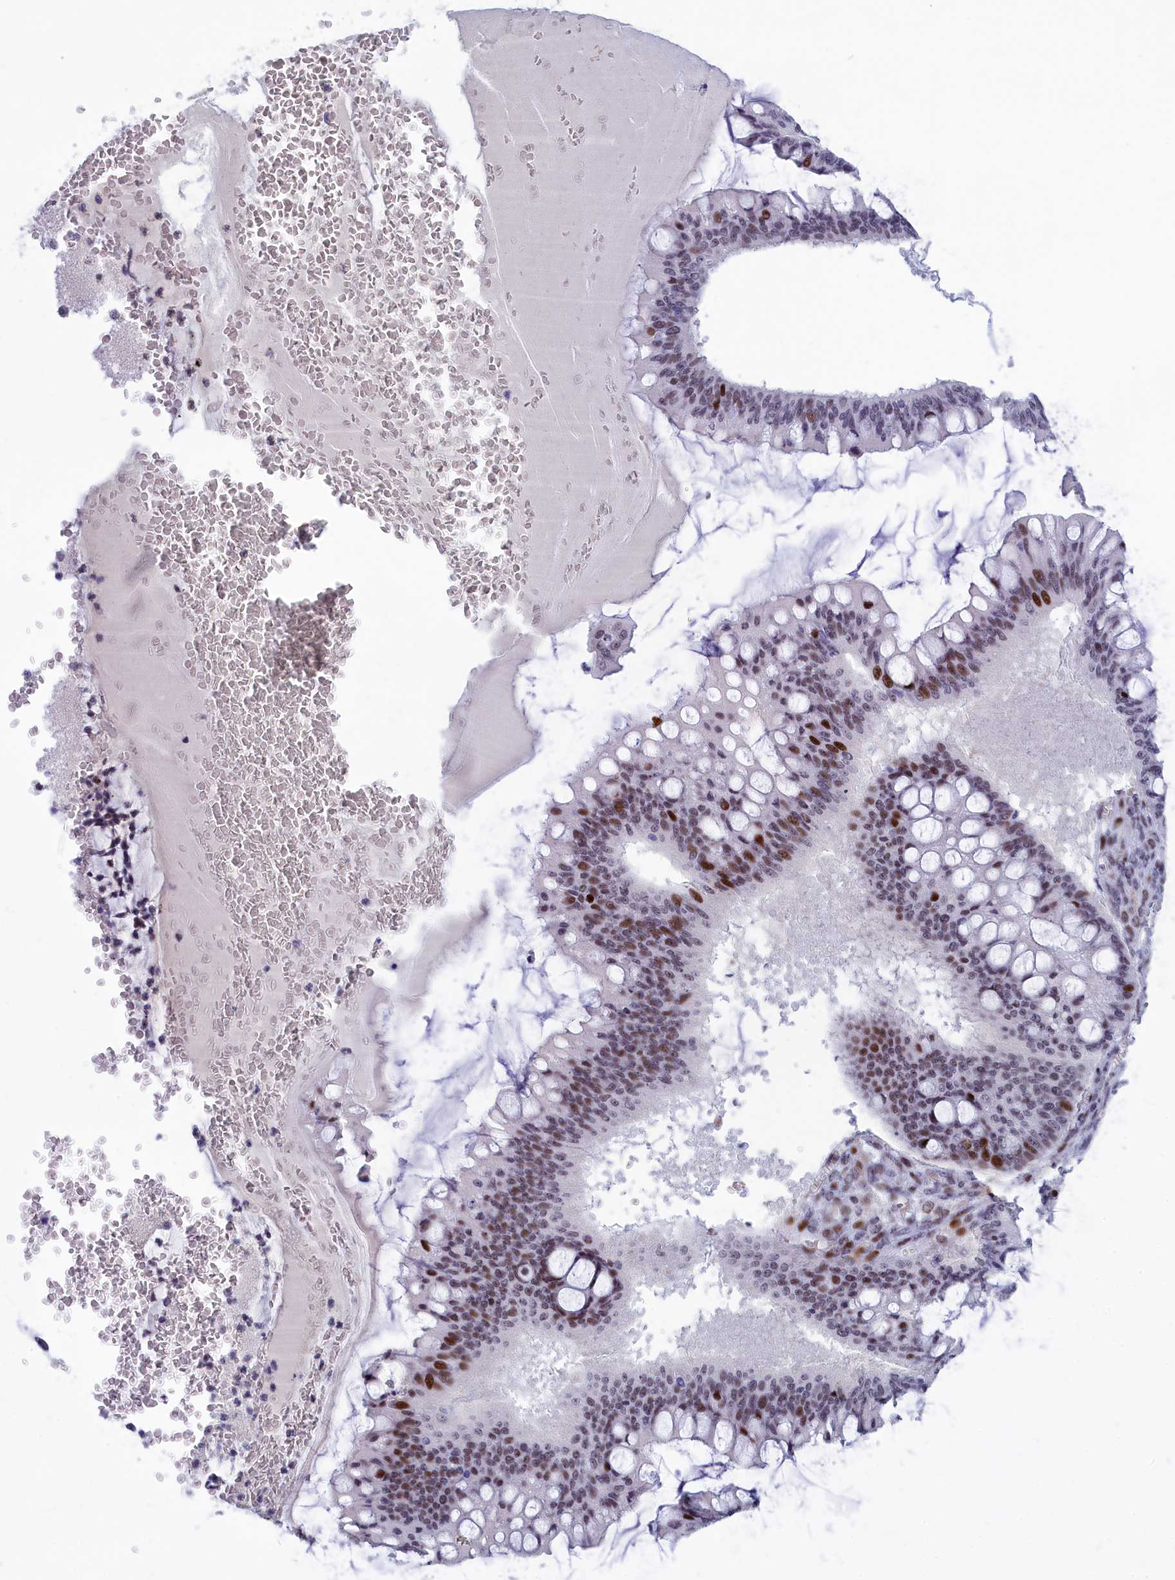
{"staining": {"intensity": "moderate", "quantity": "25%-75%", "location": "nuclear"}, "tissue": "ovarian cancer", "cell_type": "Tumor cells", "image_type": "cancer", "snomed": [{"axis": "morphology", "description": "Cystadenocarcinoma, mucinous, NOS"}, {"axis": "topography", "description": "Ovary"}], "caption": "This is a photomicrograph of IHC staining of ovarian mucinous cystadenocarcinoma, which shows moderate expression in the nuclear of tumor cells.", "gene": "NSA2", "patient": {"sex": "female", "age": 73}}